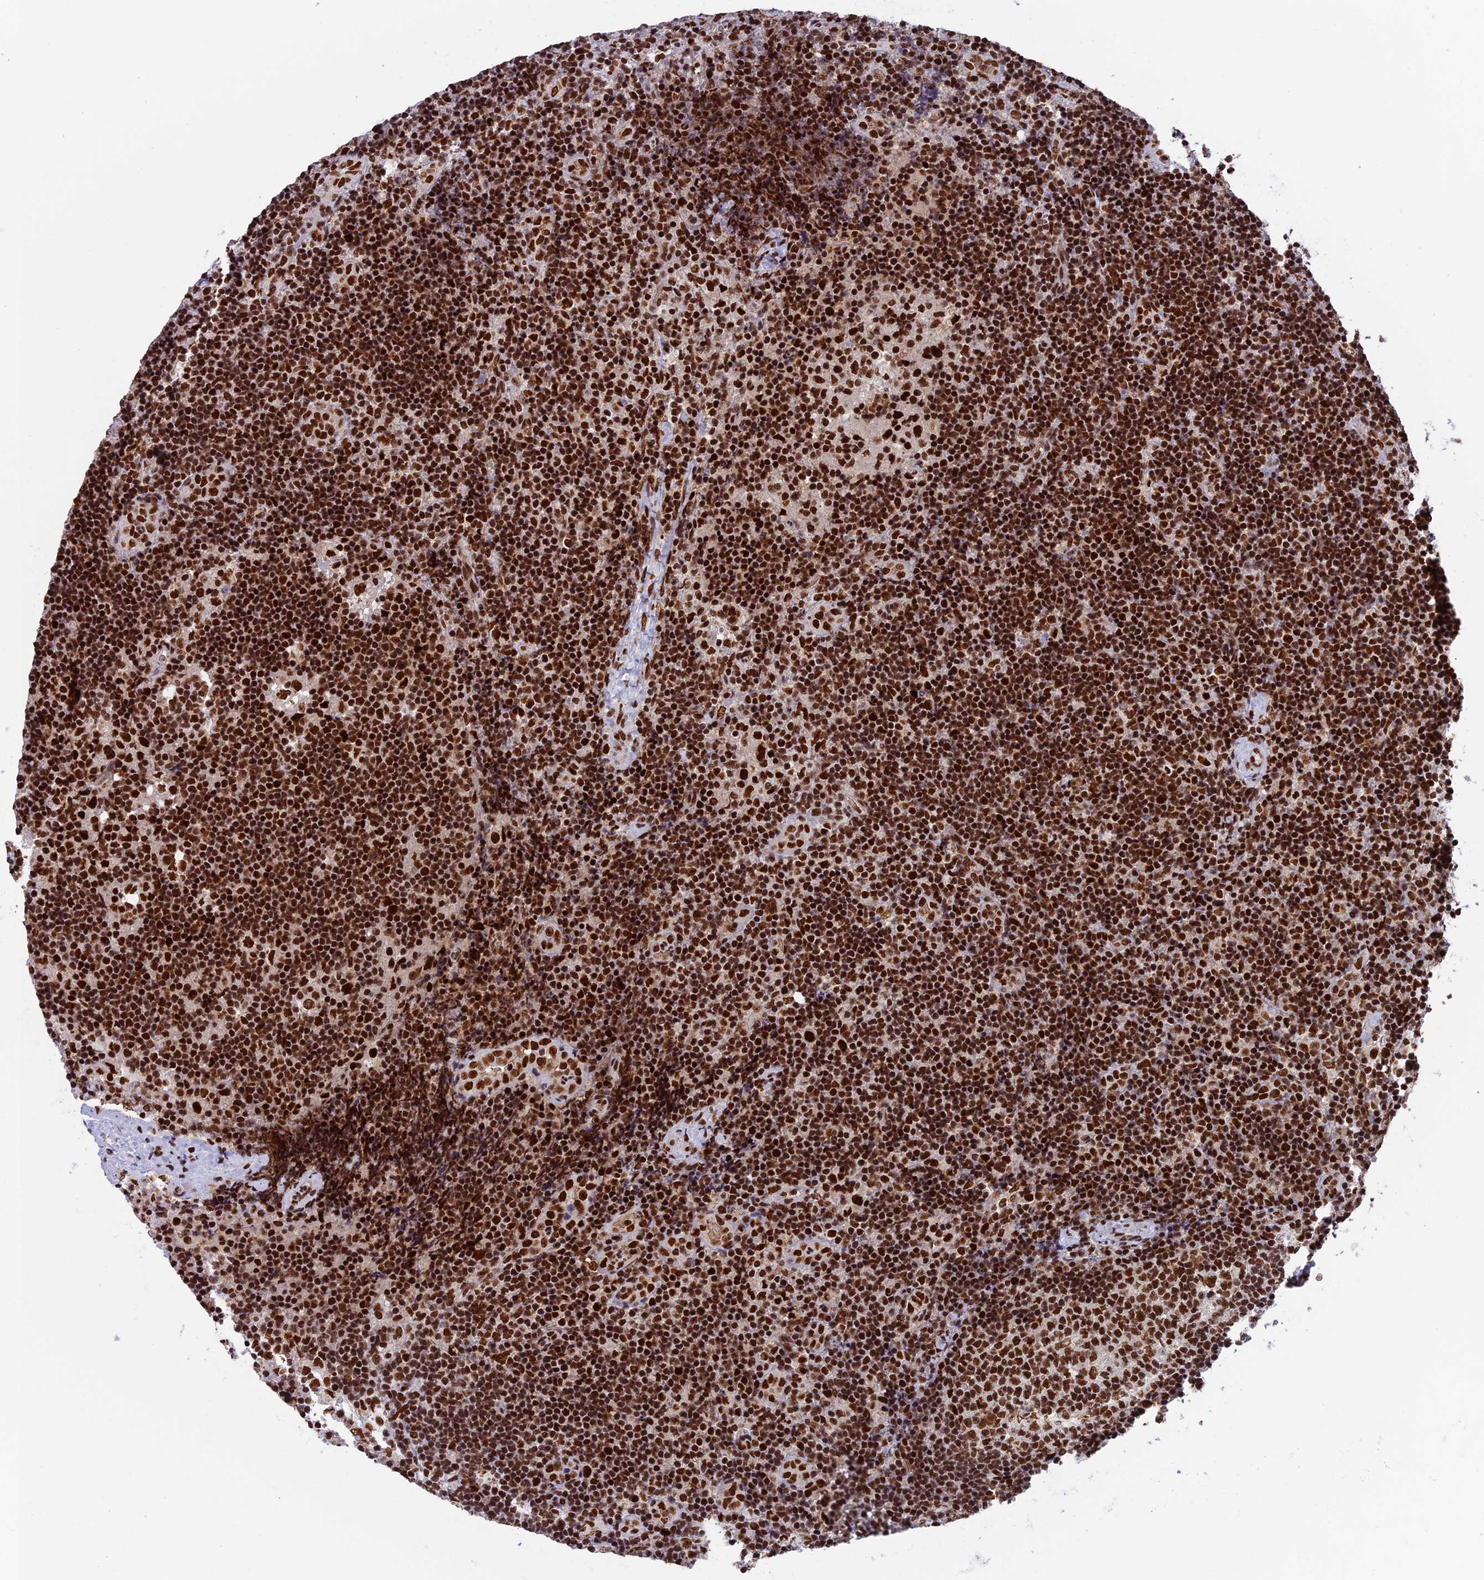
{"staining": {"intensity": "strong", "quantity": ">75%", "location": "nuclear"}, "tissue": "lymph node", "cell_type": "Germinal center cells", "image_type": "normal", "snomed": [{"axis": "morphology", "description": "Normal tissue, NOS"}, {"axis": "topography", "description": "Lymph node"}], "caption": "This is an image of immunohistochemistry staining of benign lymph node, which shows strong expression in the nuclear of germinal center cells.", "gene": "EEF1AKMT3", "patient": {"sex": "female", "age": 22}}